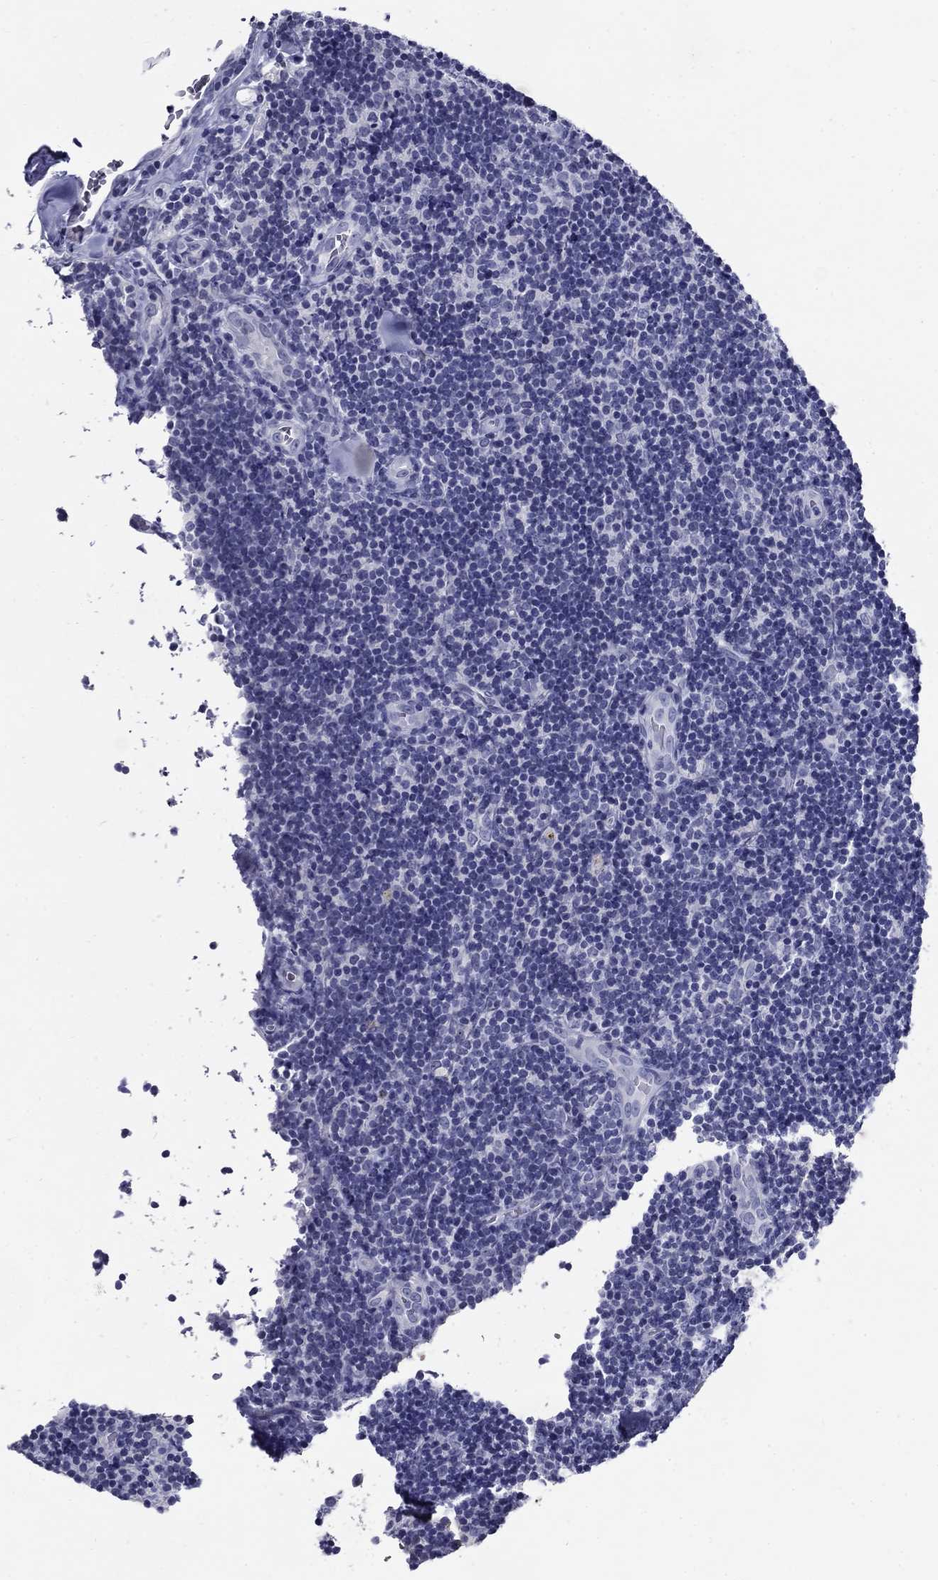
{"staining": {"intensity": "negative", "quantity": "none", "location": "none"}, "tissue": "lymphoma", "cell_type": "Tumor cells", "image_type": "cancer", "snomed": [{"axis": "morphology", "description": "Malignant lymphoma, non-Hodgkin's type, Low grade"}, {"axis": "topography", "description": "Lymph node"}], "caption": "Tumor cells are negative for protein expression in human lymphoma.", "gene": "C4orf19", "patient": {"sex": "female", "age": 56}}